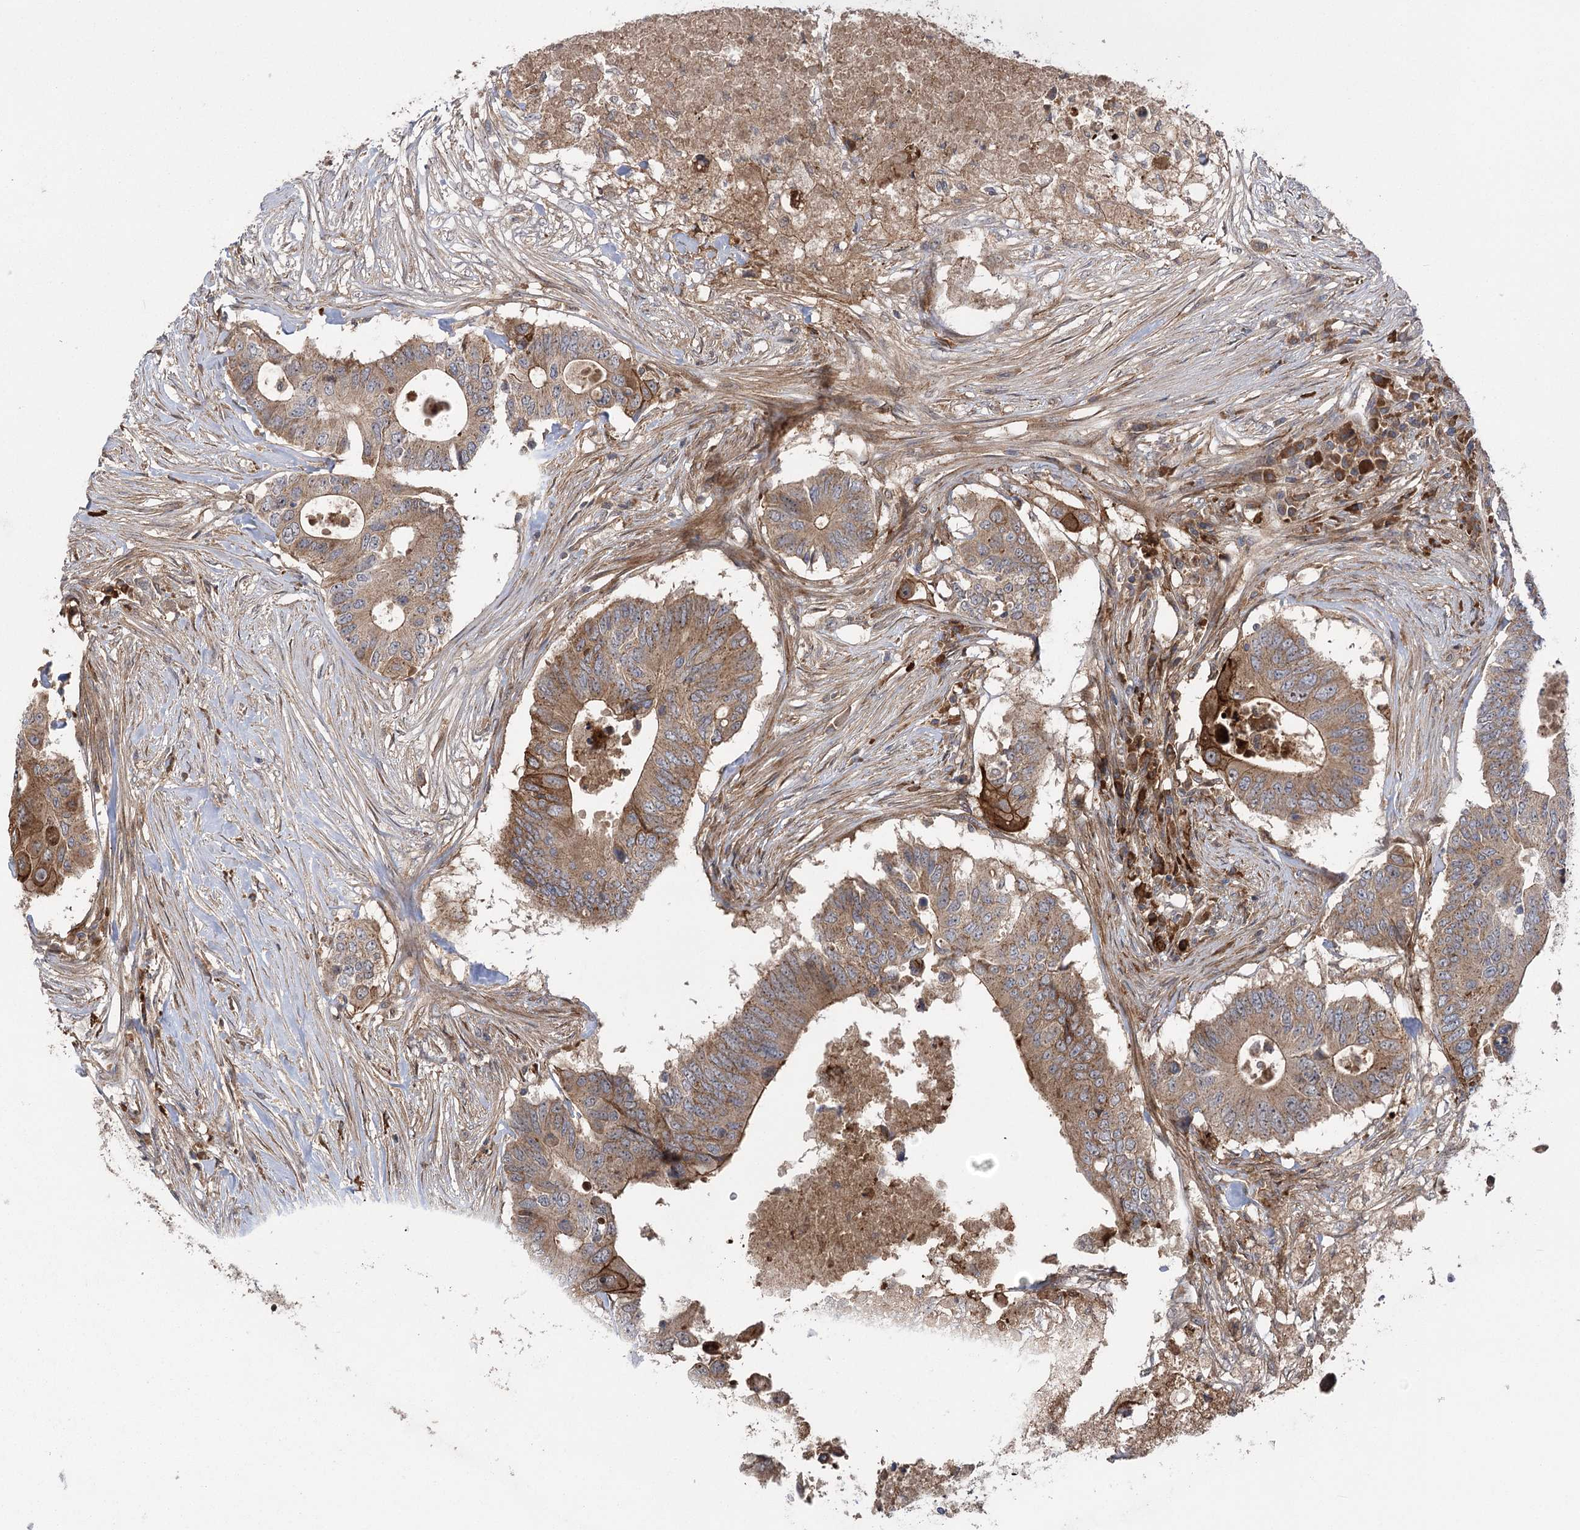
{"staining": {"intensity": "moderate", "quantity": ">75%", "location": "cytoplasmic/membranous"}, "tissue": "colorectal cancer", "cell_type": "Tumor cells", "image_type": "cancer", "snomed": [{"axis": "morphology", "description": "Adenocarcinoma, NOS"}, {"axis": "topography", "description": "Colon"}], "caption": "Human colorectal adenocarcinoma stained for a protein (brown) shows moderate cytoplasmic/membranous positive positivity in approximately >75% of tumor cells.", "gene": "KCNN2", "patient": {"sex": "male", "age": 71}}